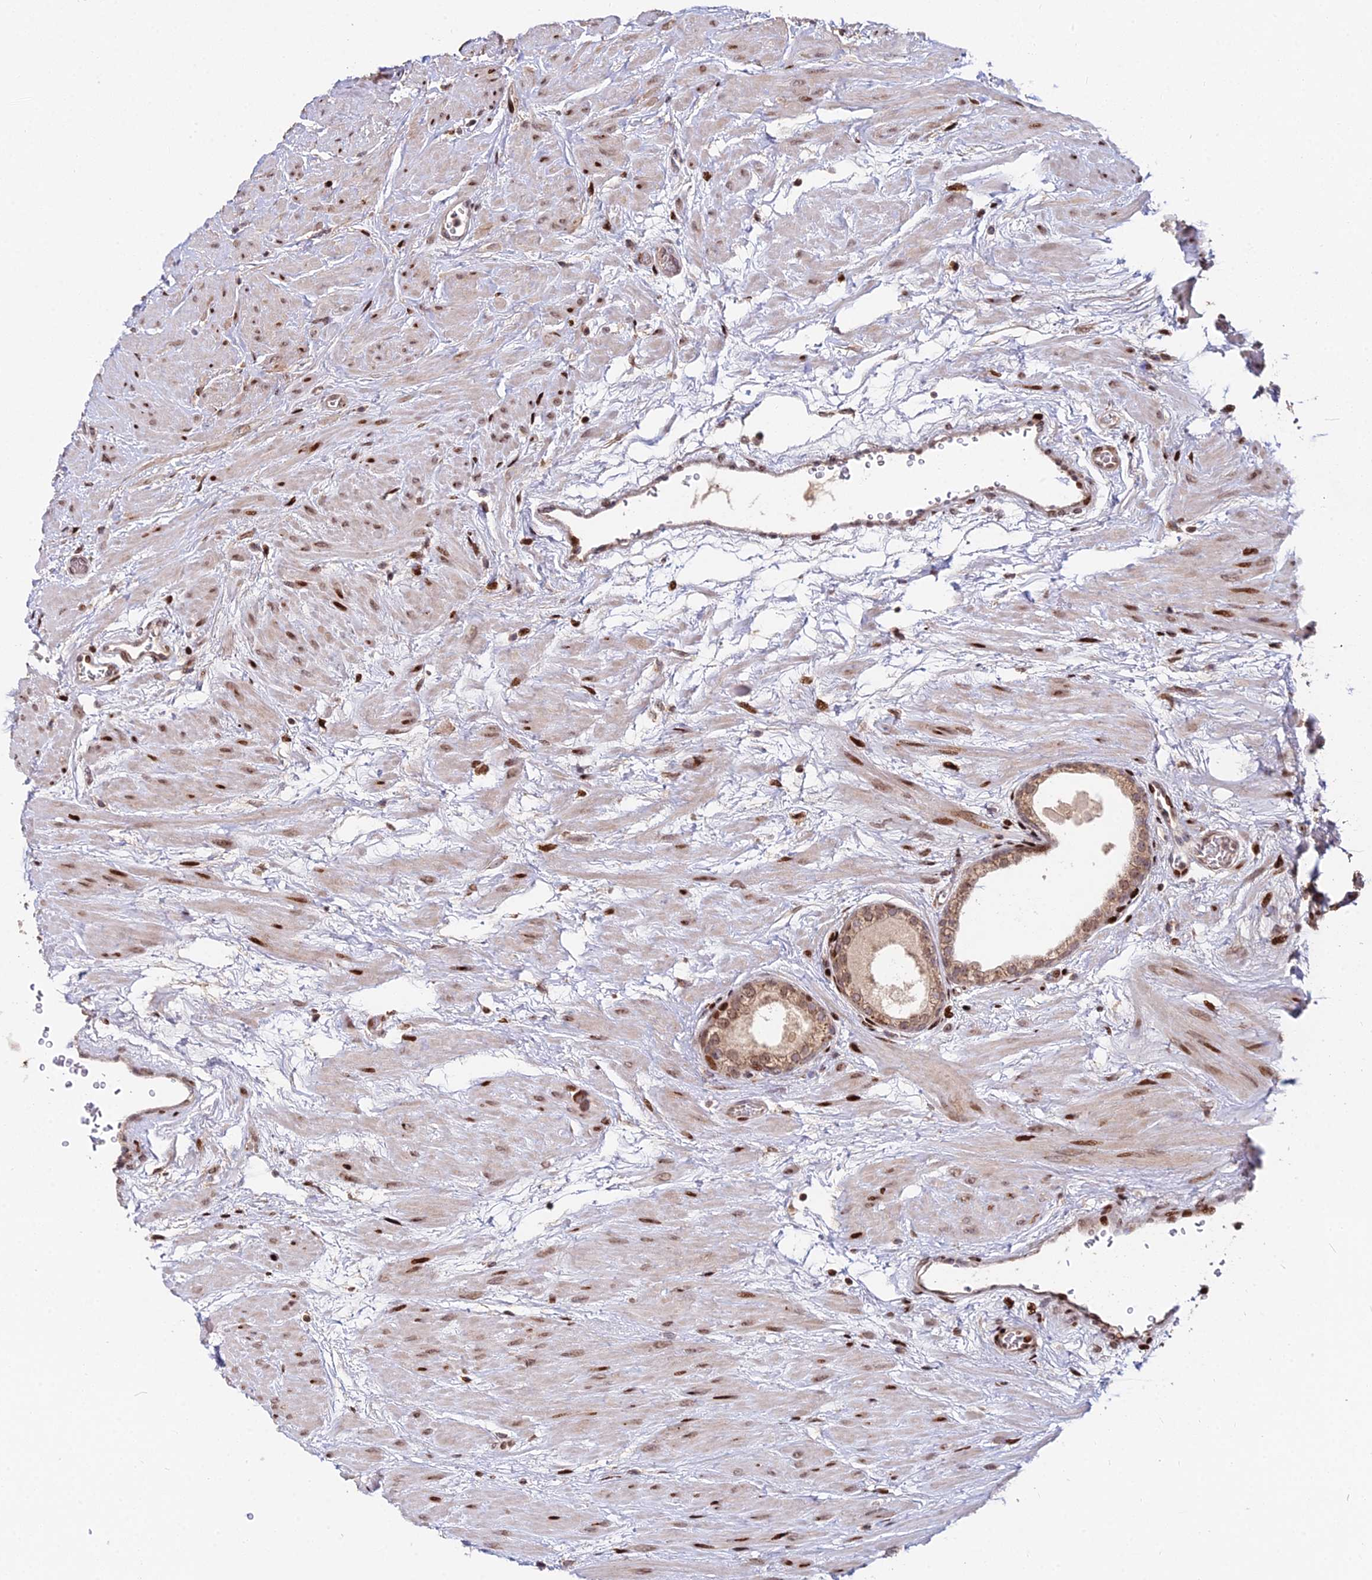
{"staining": {"intensity": "moderate", "quantity": ">75%", "location": "cytoplasmic/membranous,nuclear"}, "tissue": "prostate", "cell_type": "Glandular cells", "image_type": "normal", "snomed": [{"axis": "morphology", "description": "Normal tissue, NOS"}, {"axis": "topography", "description": "Prostate"}], "caption": "Approximately >75% of glandular cells in benign prostate demonstrate moderate cytoplasmic/membranous,nuclear protein expression as visualized by brown immunohistochemical staining.", "gene": "RBMS2", "patient": {"sex": "male", "age": 48}}